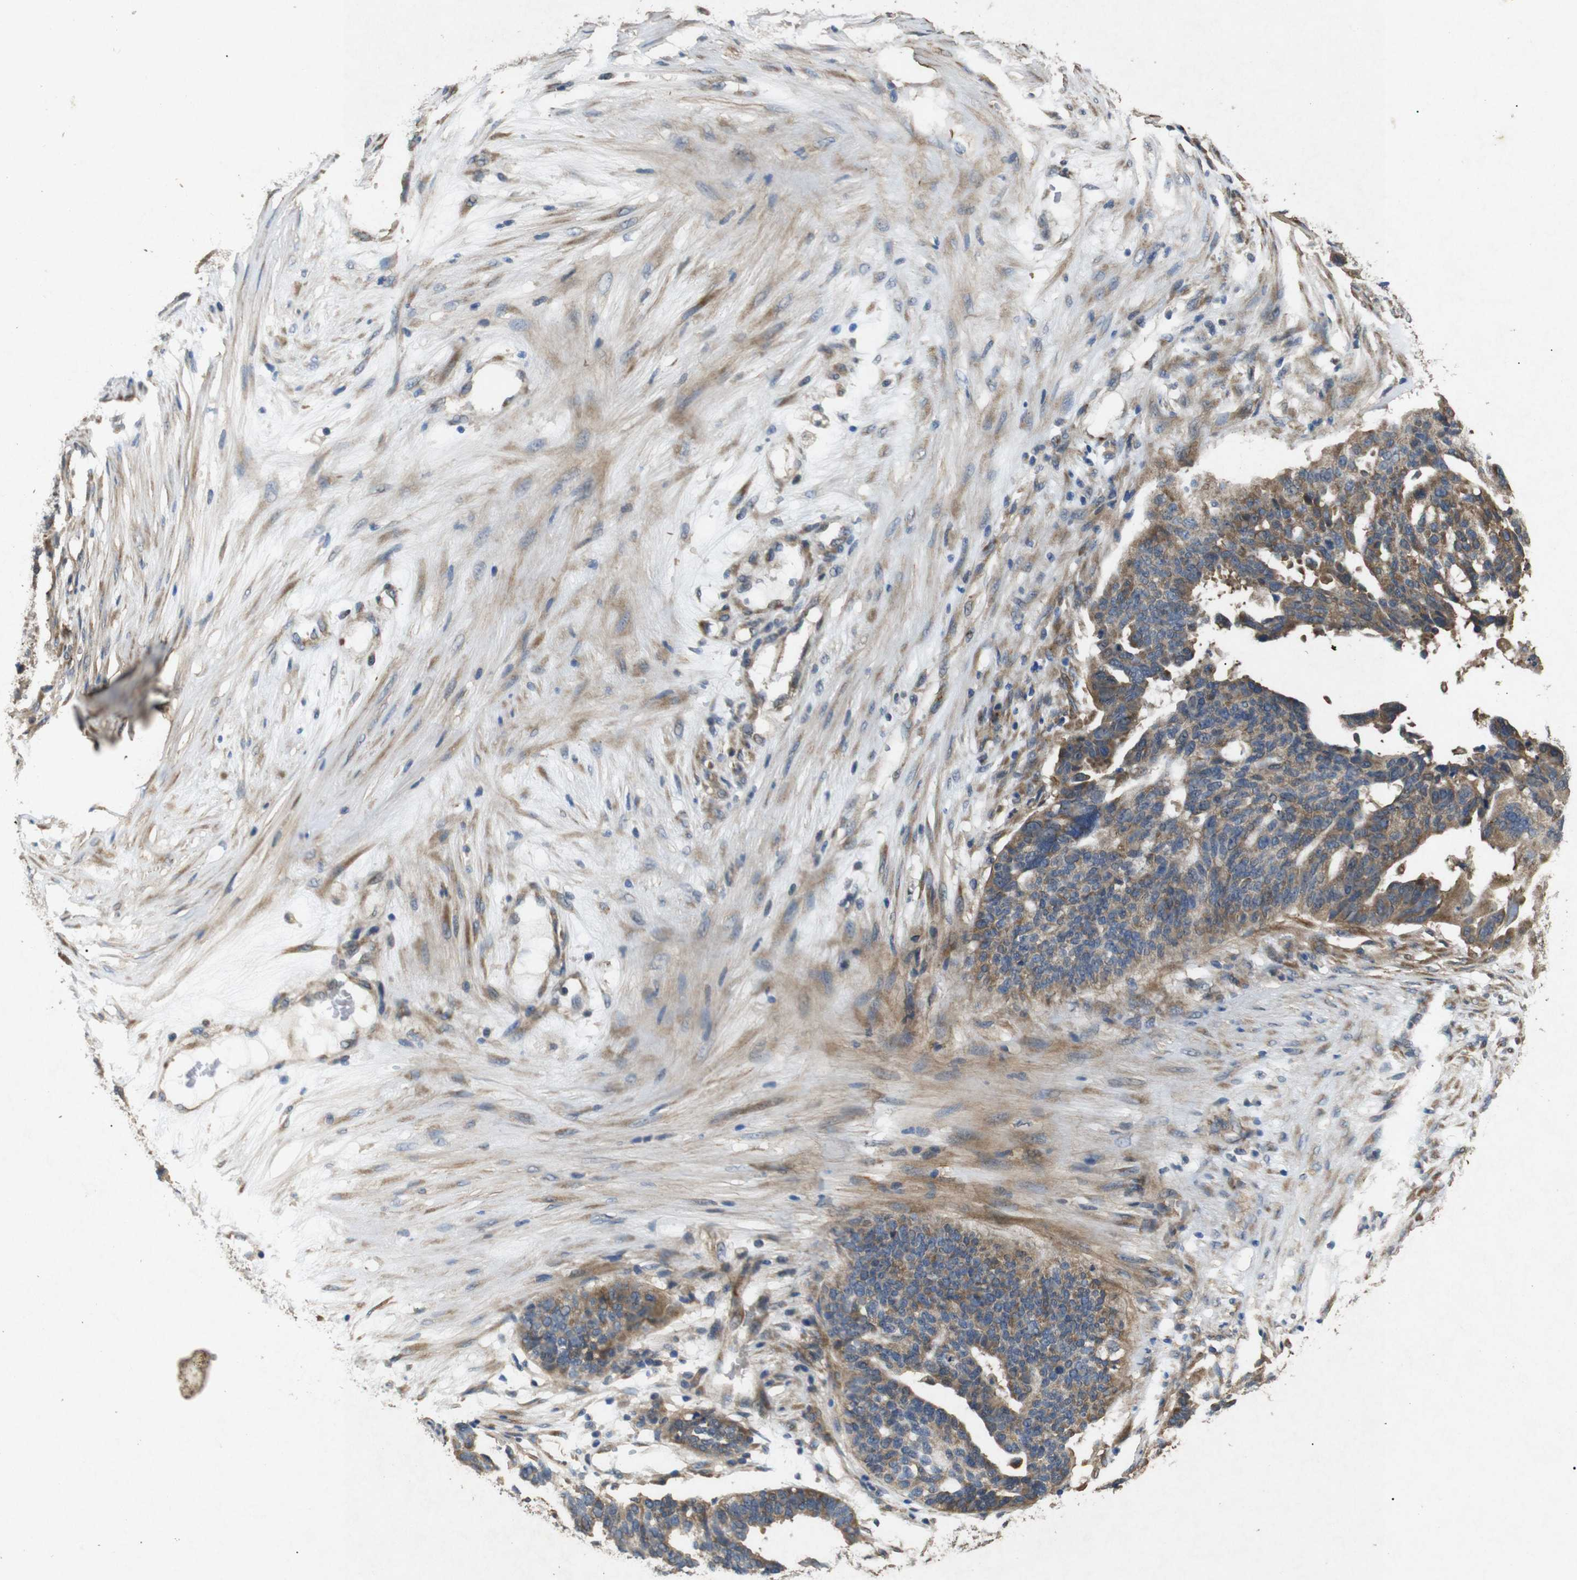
{"staining": {"intensity": "moderate", "quantity": ">75%", "location": "cytoplasmic/membranous"}, "tissue": "ovarian cancer", "cell_type": "Tumor cells", "image_type": "cancer", "snomed": [{"axis": "morphology", "description": "Cystadenocarcinoma, serous, NOS"}, {"axis": "topography", "description": "Ovary"}], "caption": "Immunohistochemical staining of human ovarian cancer (serous cystadenocarcinoma) displays medium levels of moderate cytoplasmic/membranous positivity in about >75% of tumor cells.", "gene": "BNIP3", "patient": {"sex": "female", "age": 59}}